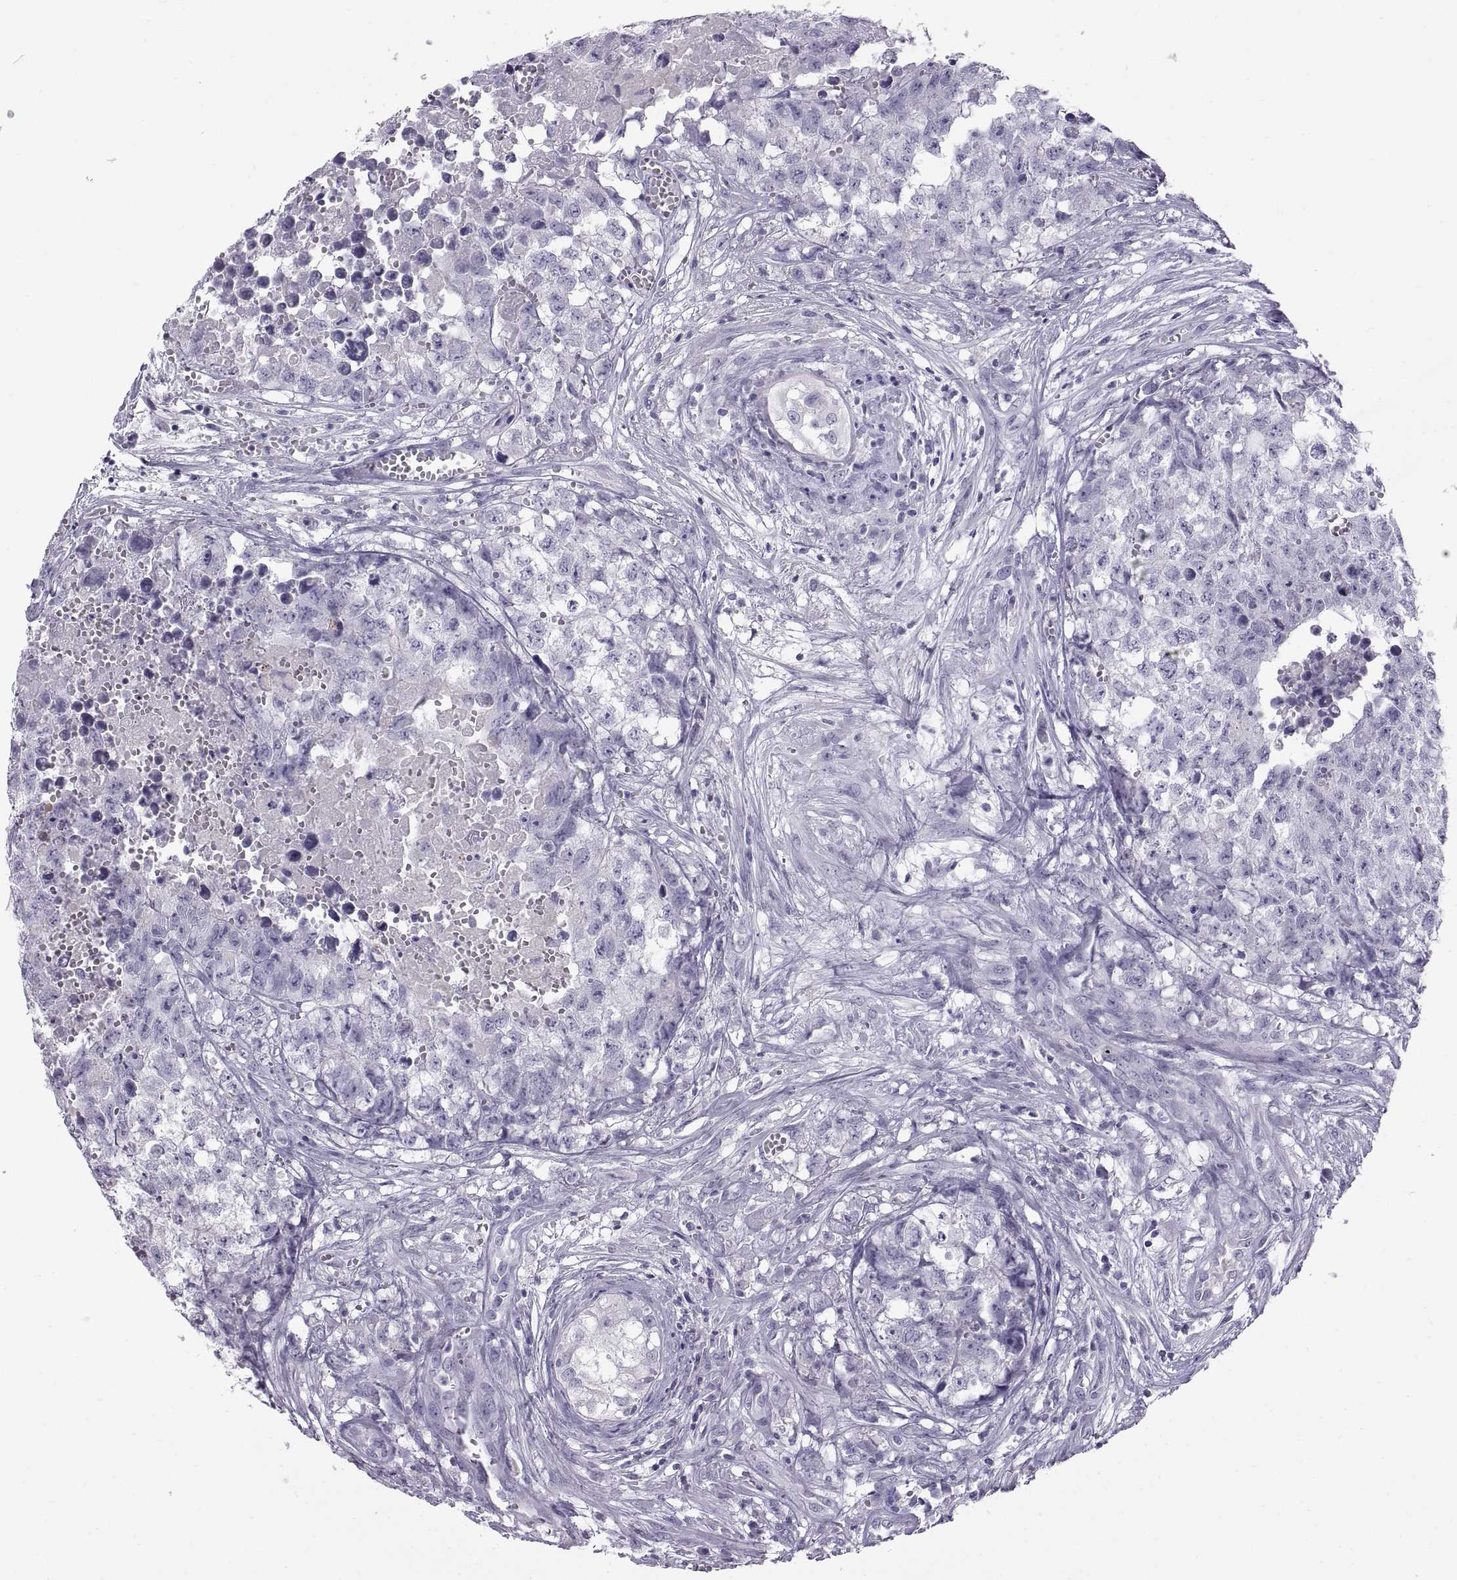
{"staining": {"intensity": "negative", "quantity": "none", "location": "none"}, "tissue": "testis cancer", "cell_type": "Tumor cells", "image_type": "cancer", "snomed": [{"axis": "morphology", "description": "Seminoma, NOS"}, {"axis": "morphology", "description": "Carcinoma, Embryonal, NOS"}, {"axis": "topography", "description": "Testis"}], "caption": "A high-resolution histopathology image shows immunohistochemistry (IHC) staining of testis cancer, which demonstrates no significant positivity in tumor cells.", "gene": "WFDC8", "patient": {"sex": "male", "age": 22}}